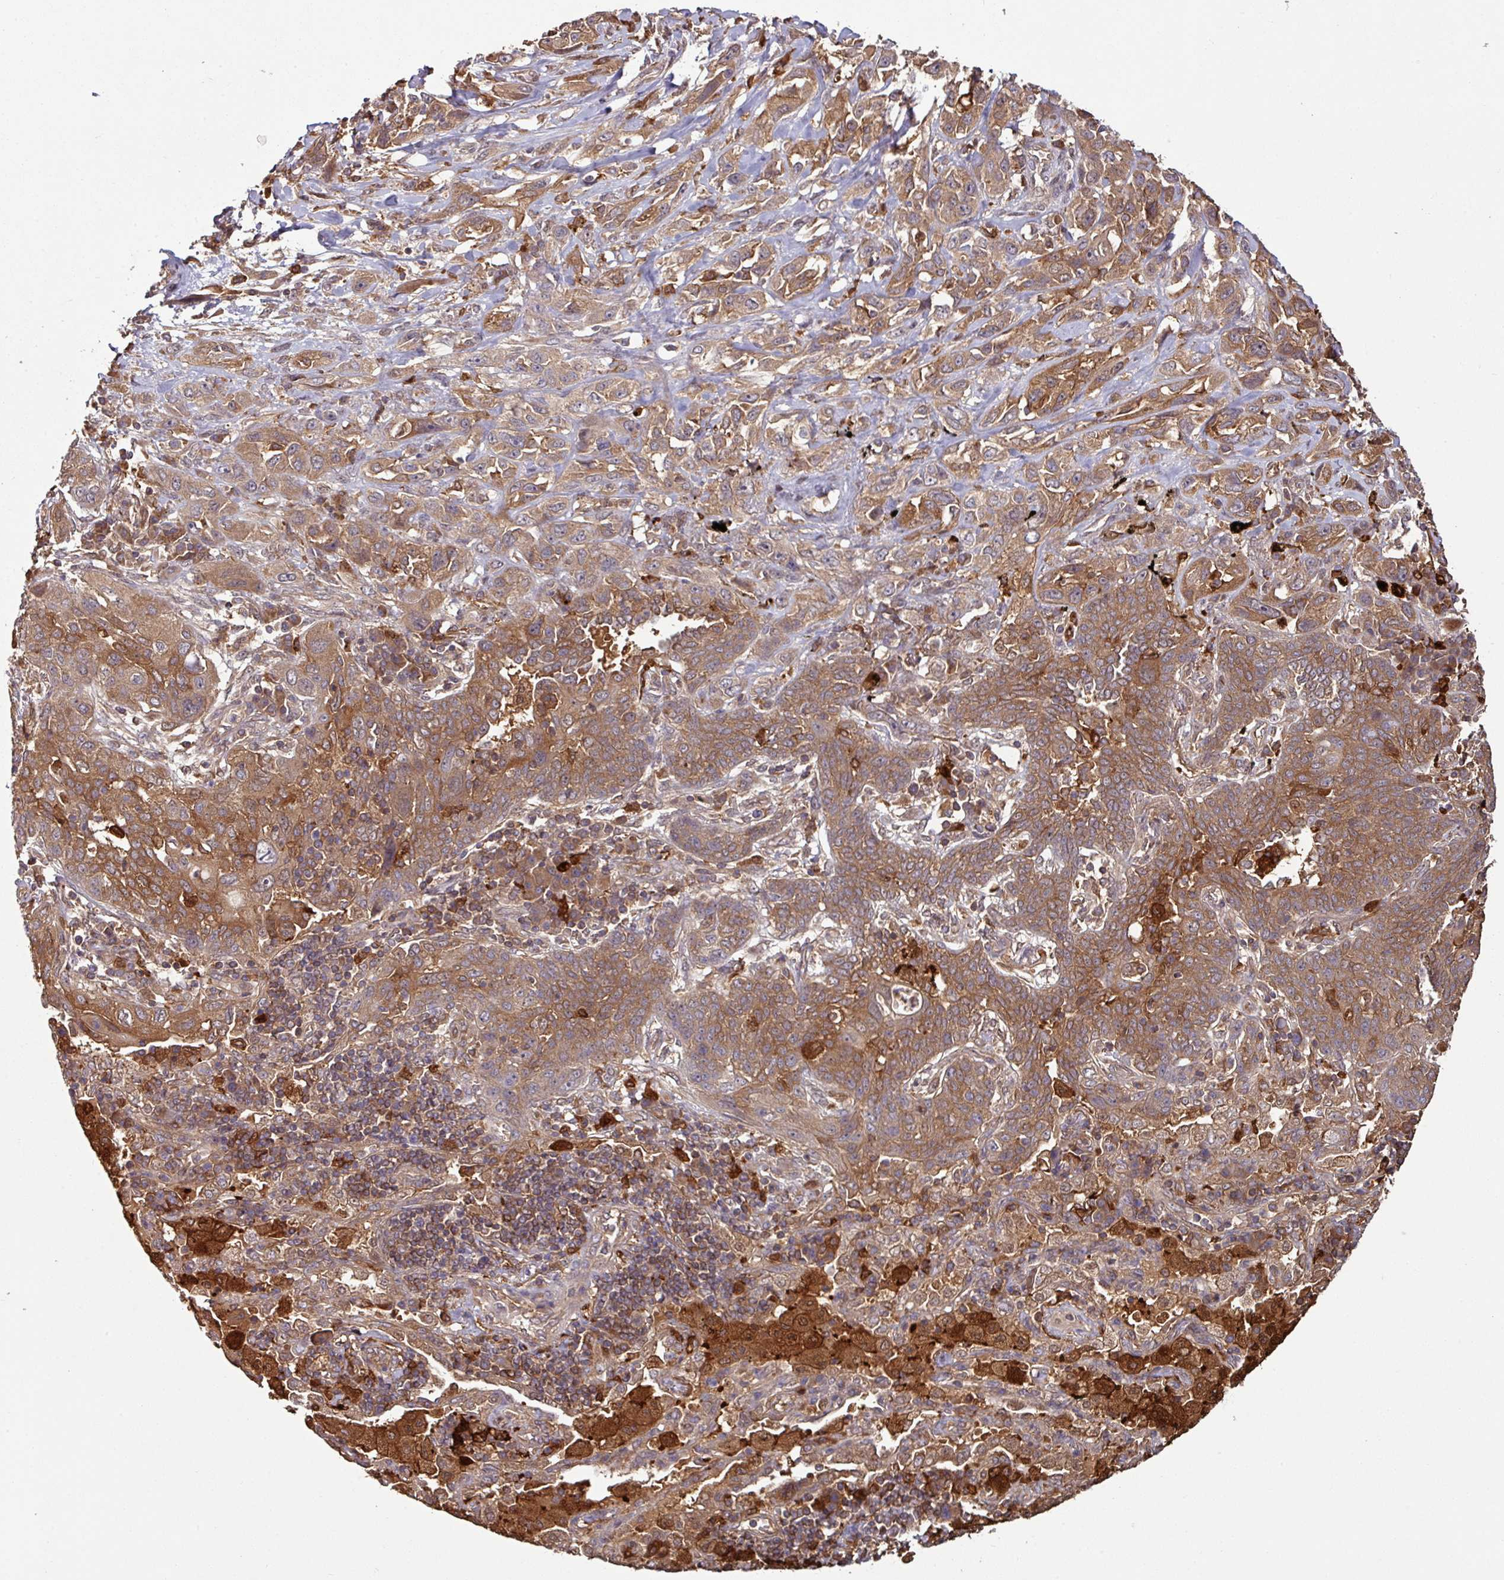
{"staining": {"intensity": "moderate", "quantity": ">75%", "location": "cytoplasmic/membranous"}, "tissue": "lung cancer", "cell_type": "Tumor cells", "image_type": "cancer", "snomed": [{"axis": "morphology", "description": "Squamous cell carcinoma, NOS"}, {"axis": "topography", "description": "Lung"}], "caption": "An image of human lung cancer (squamous cell carcinoma) stained for a protein exhibits moderate cytoplasmic/membranous brown staining in tumor cells. The protein of interest is shown in brown color, while the nuclei are stained blue.", "gene": "GNPDA1", "patient": {"sex": "female", "age": 70}}